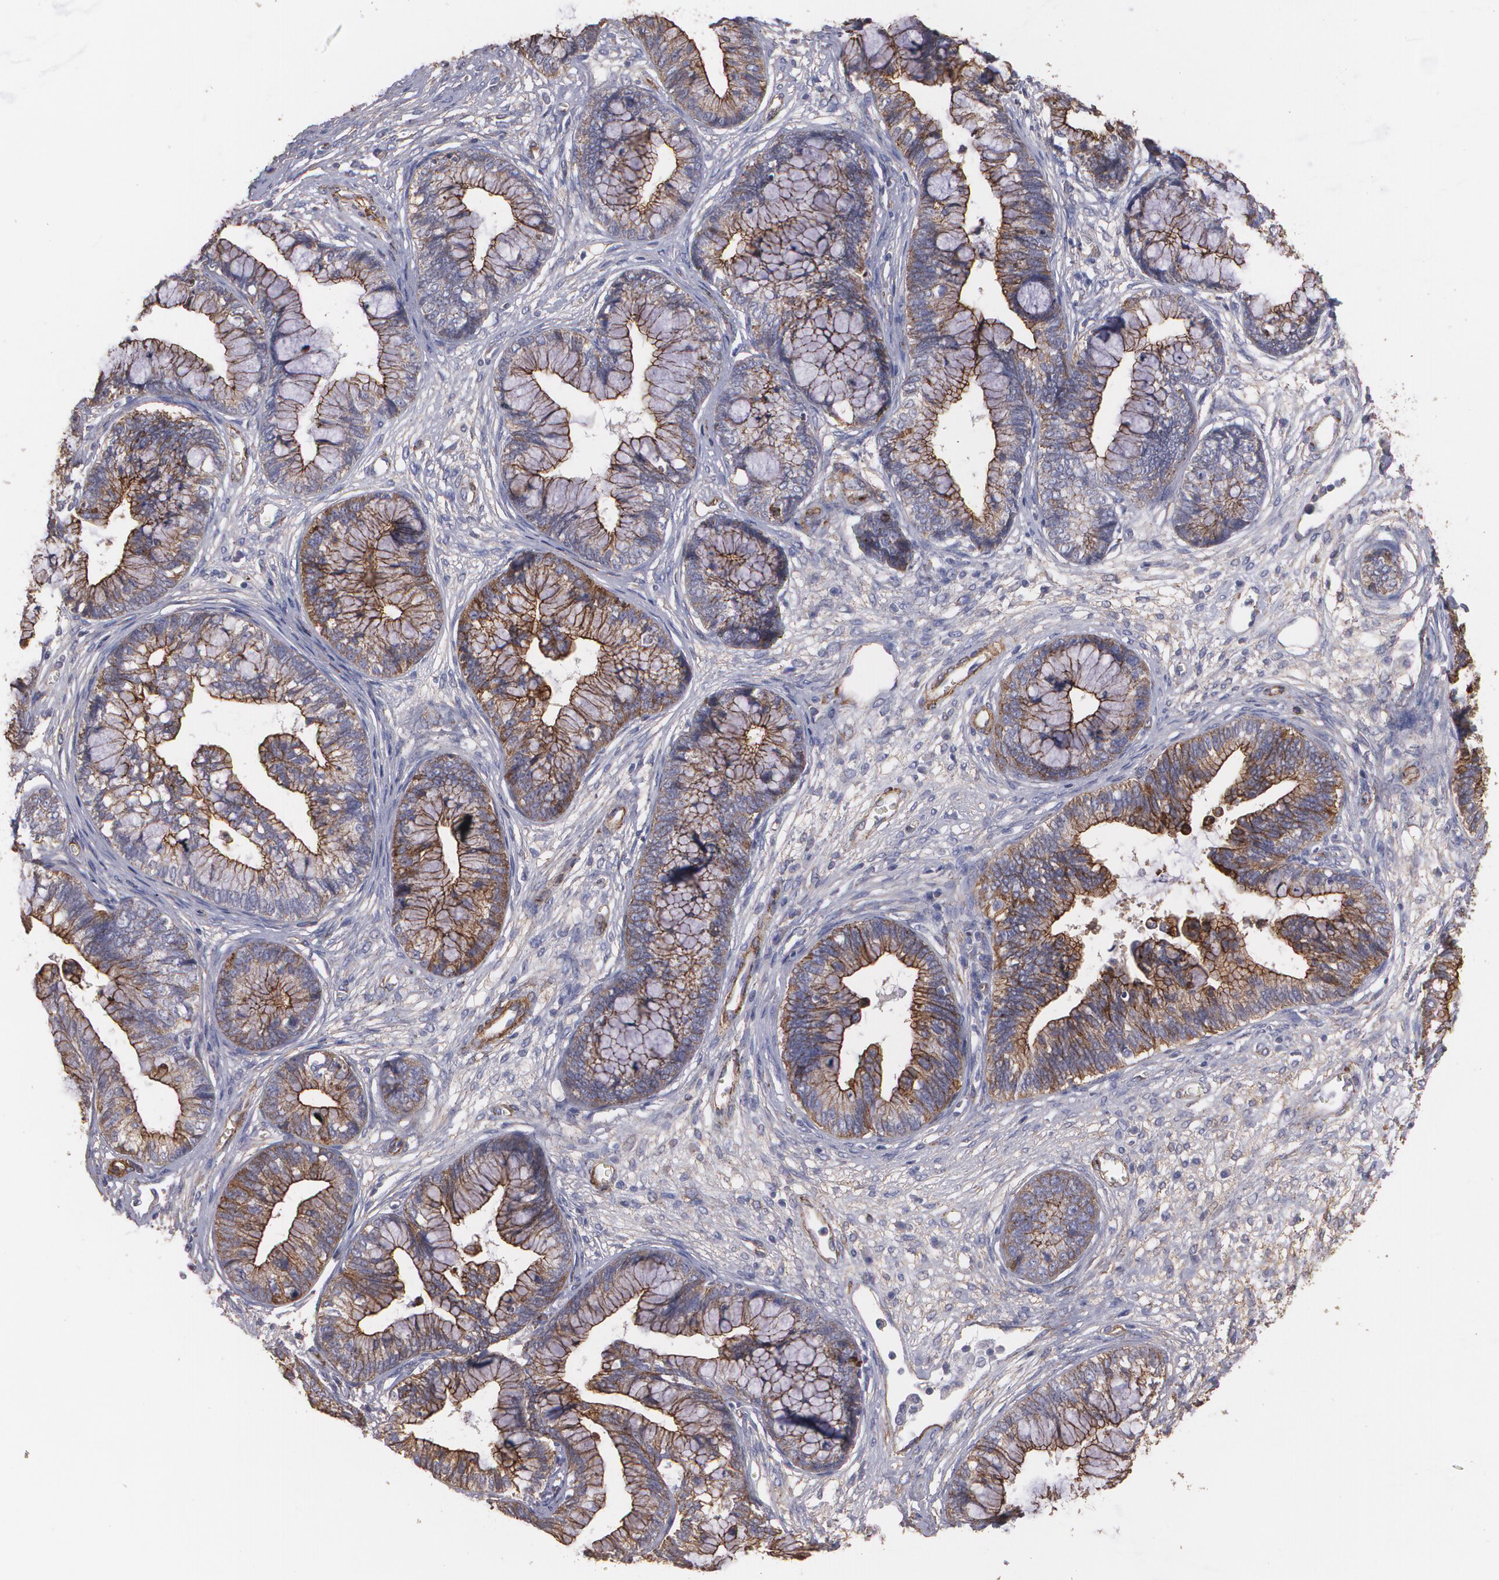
{"staining": {"intensity": "moderate", "quantity": ">75%", "location": "cytoplasmic/membranous"}, "tissue": "cervical cancer", "cell_type": "Tumor cells", "image_type": "cancer", "snomed": [{"axis": "morphology", "description": "Adenocarcinoma, NOS"}, {"axis": "topography", "description": "Cervix"}], "caption": "Human cervical cancer stained with a brown dye shows moderate cytoplasmic/membranous positive positivity in about >75% of tumor cells.", "gene": "TJP1", "patient": {"sex": "female", "age": 44}}